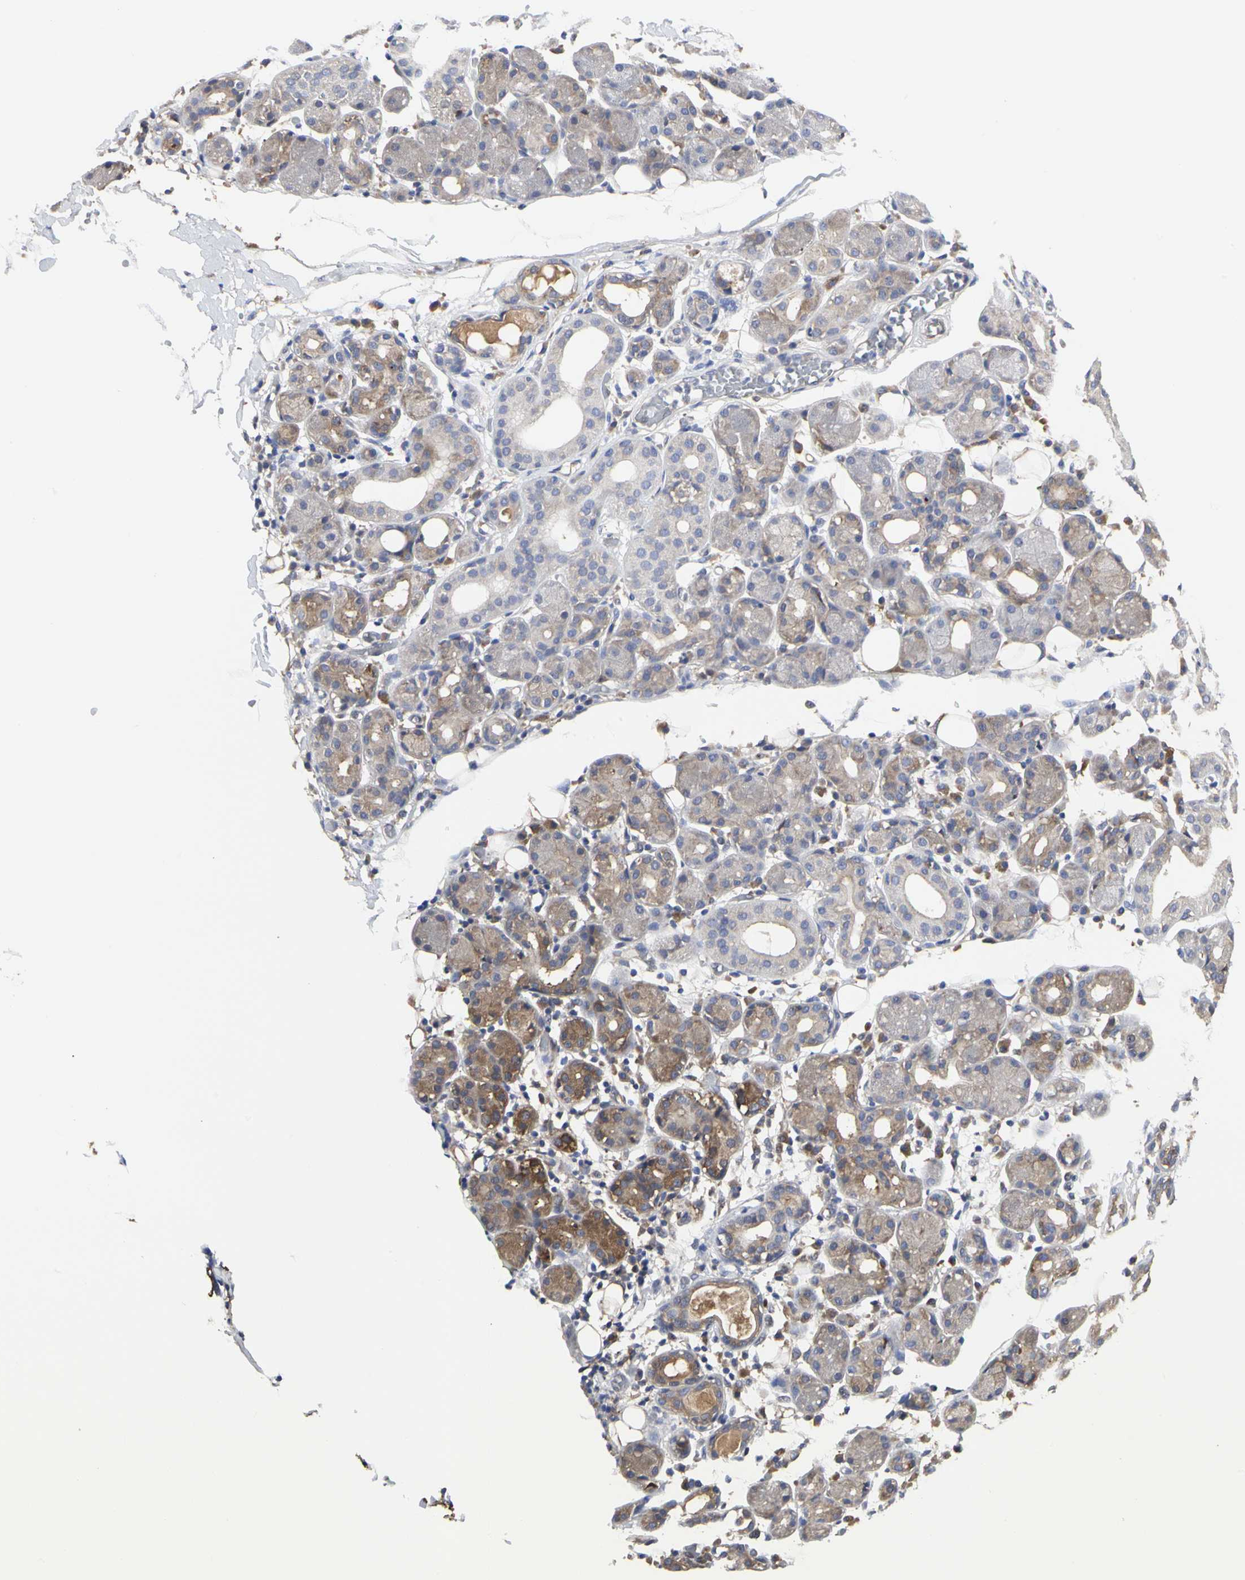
{"staining": {"intensity": "moderate", "quantity": "25%-75%", "location": "cytoplasmic/membranous"}, "tissue": "salivary gland", "cell_type": "Glandular cells", "image_type": "normal", "snomed": [{"axis": "morphology", "description": "Normal tissue, NOS"}, {"axis": "topography", "description": "Salivary gland"}, {"axis": "topography", "description": "Peripheral nerve tissue"}], "caption": "Salivary gland stained with immunohistochemistry reveals moderate cytoplasmic/membranous staining in approximately 25%-75% of glandular cells. (Brightfield microscopy of DAB IHC at high magnification).", "gene": "C3orf52", "patient": {"sex": "male", "age": 62}}